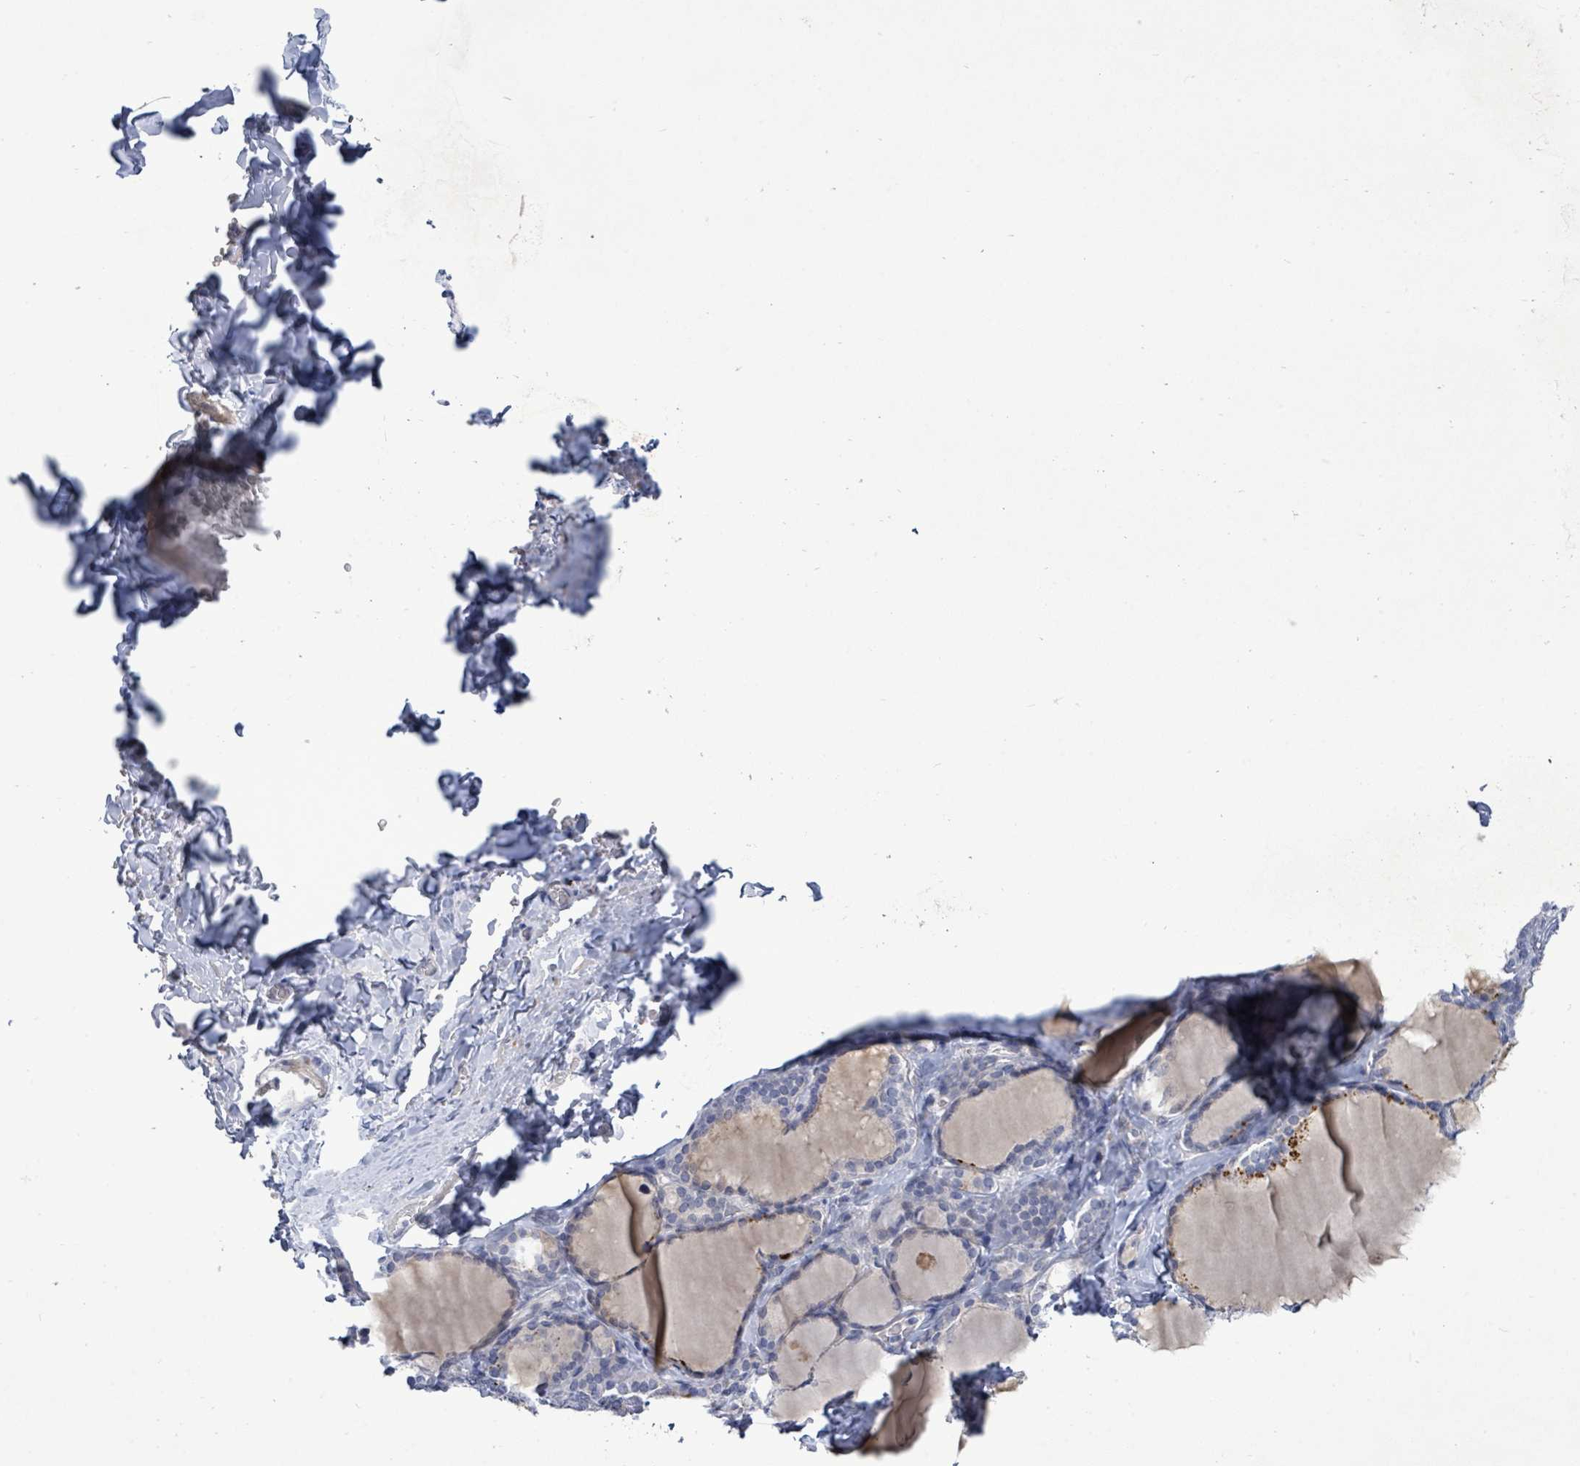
{"staining": {"intensity": "negative", "quantity": "none", "location": "none"}, "tissue": "thyroid gland", "cell_type": "Glandular cells", "image_type": "normal", "snomed": [{"axis": "morphology", "description": "Normal tissue, NOS"}, {"axis": "topography", "description": "Thyroid gland"}], "caption": "Image shows no protein positivity in glandular cells of unremarkable thyroid gland.", "gene": "CT45A10", "patient": {"sex": "female", "age": 31}}